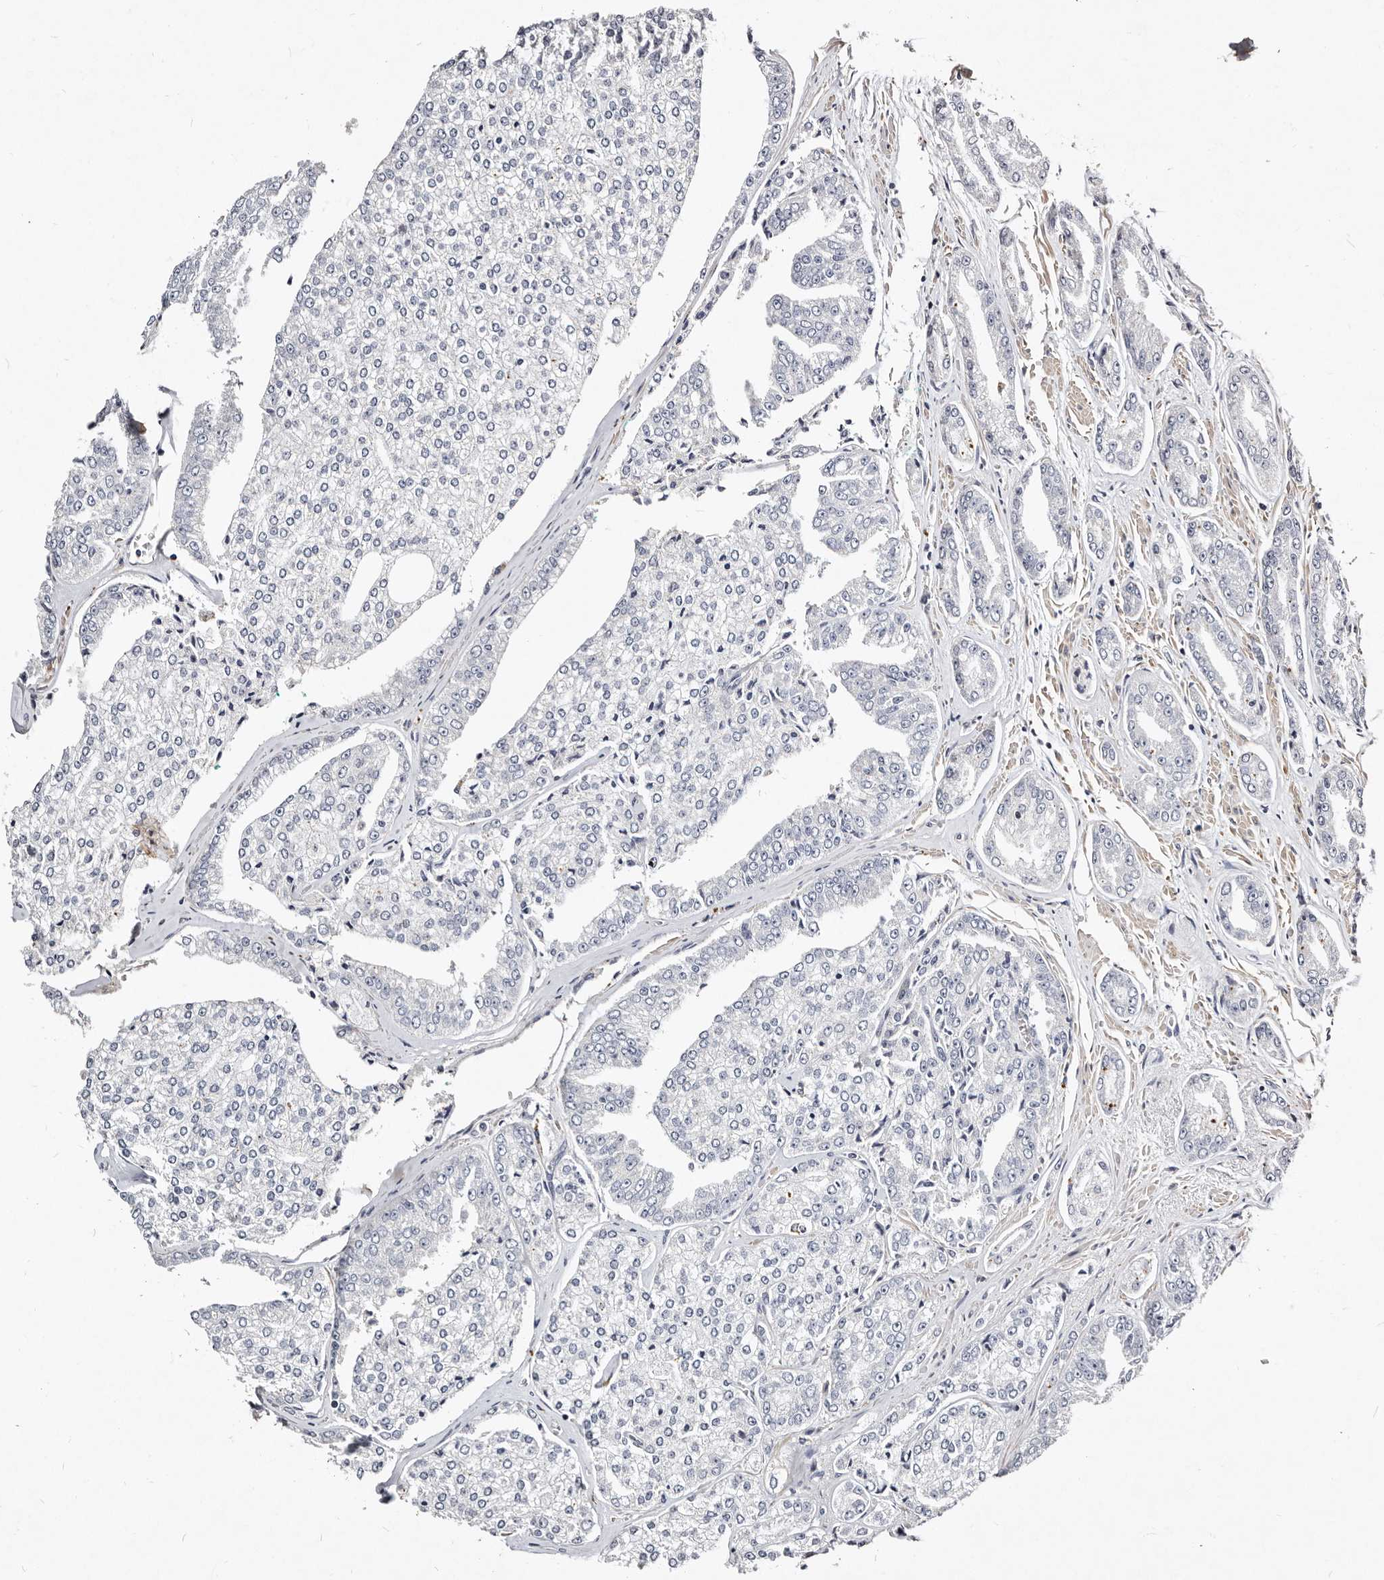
{"staining": {"intensity": "negative", "quantity": "none", "location": "none"}, "tissue": "prostate cancer", "cell_type": "Tumor cells", "image_type": "cancer", "snomed": [{"axis": "morphology", "description": "Adenocarcinoma, High grade"}, {"axis": "topography", "description": "Prostate"}], "caption": "A histopathology image of human prostate cancer is negative for staining in tumor cells.", "gene": "MRPS33", "patient": {"sex": "male", "age": 71}}